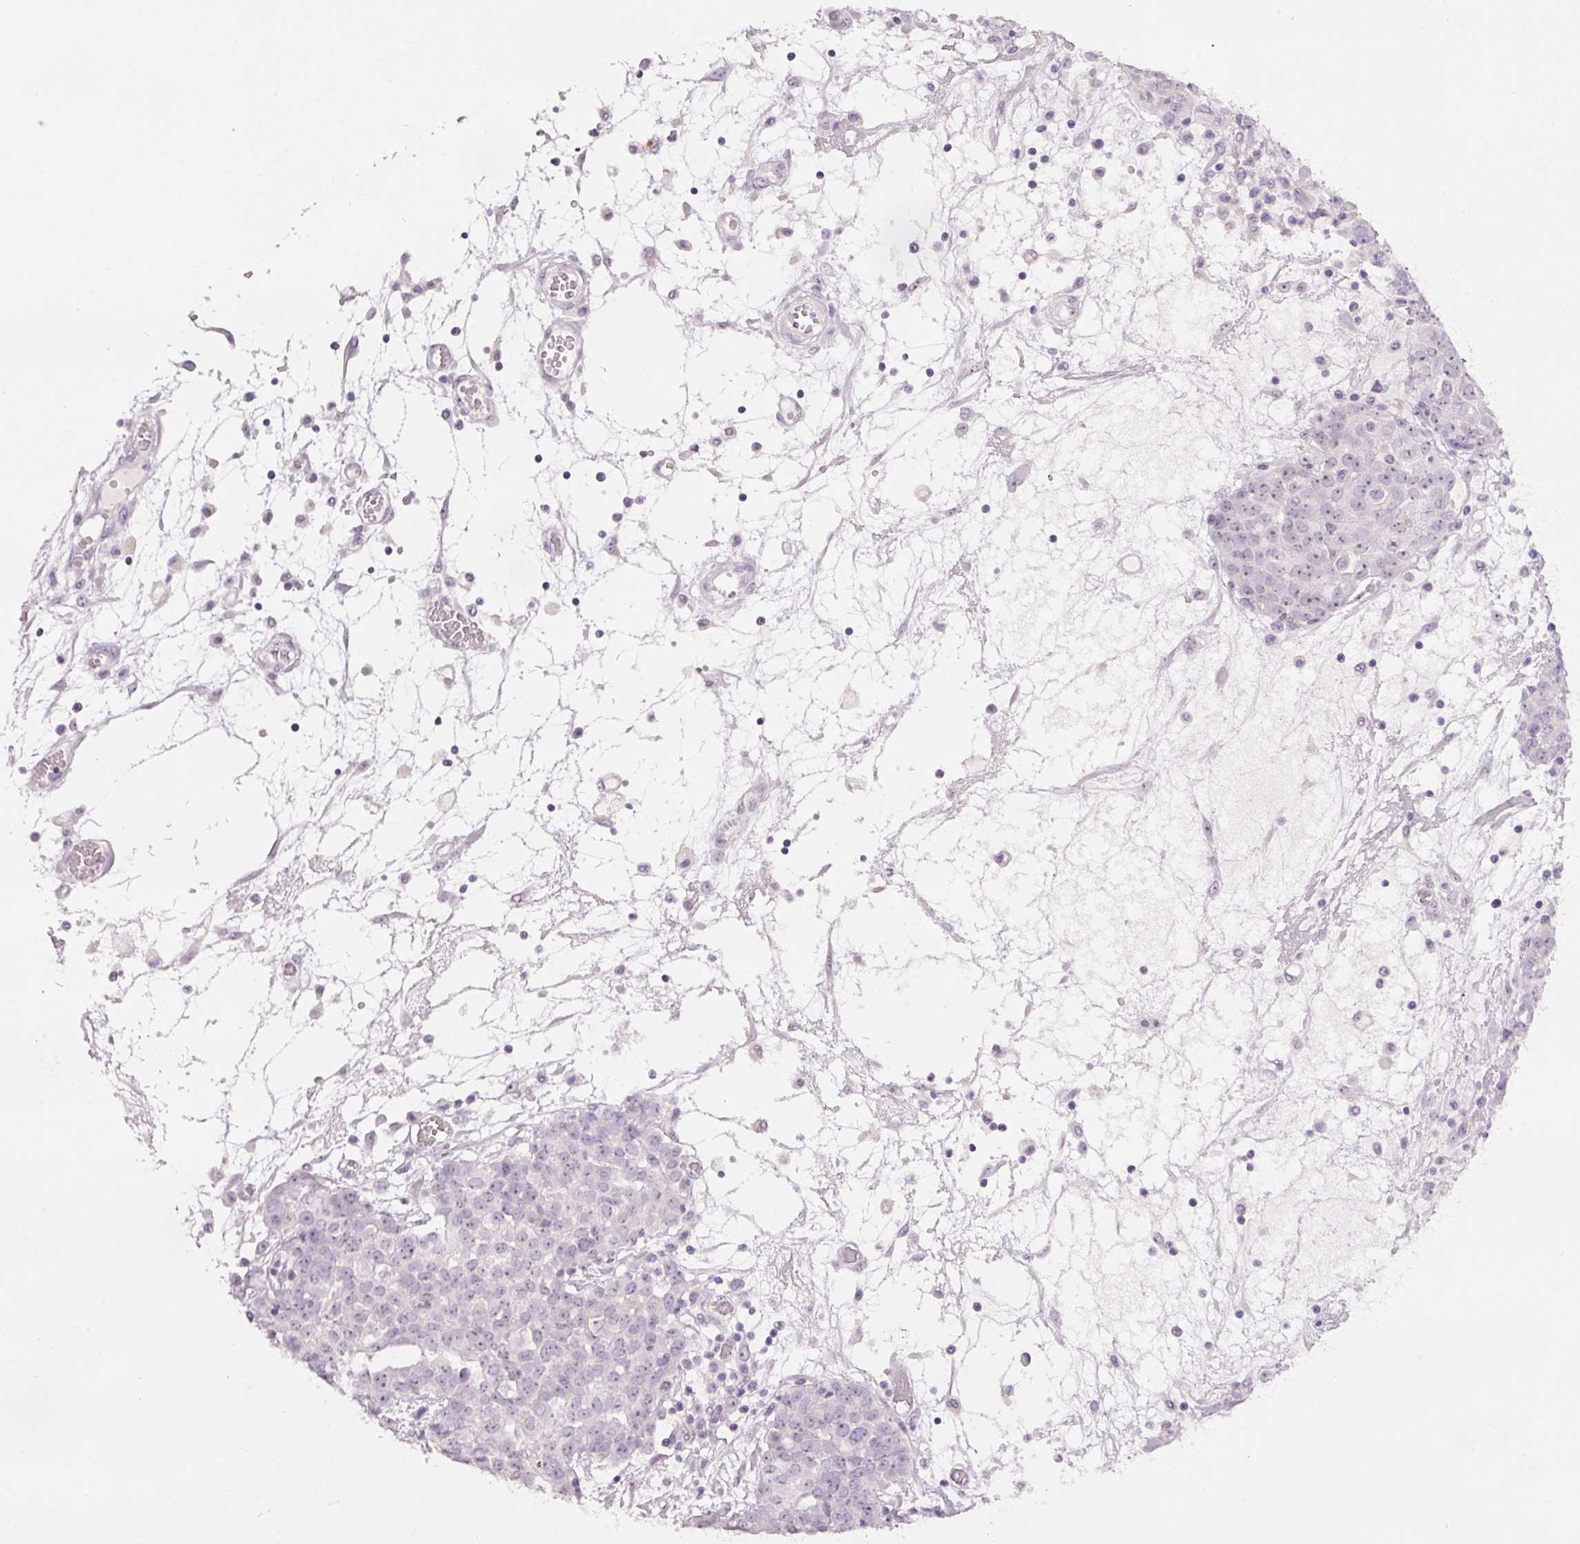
{"staining": {"intensity": "weak", "quantity": ">75%", "location": "nuclear"}, "tissue": "ovarian cancer", "cell_type": "Tumor cells", "image_type": "cancer", "snomed": [{"axis": "morphology", "description": "Cystadenocarcinoma, serous, NOS"}, {"axis": "topography", "description": "Soft tissue"}, {"axis": "topography", "description": "Ovary"}], "caption": "Serous cystadenocarcinoma (ovarian) stained for a protein (brown) exhibits weak nuclear positive positivity in about >75% of tumor cells.", "gene": "GCG", "patient": {"sex": "female", "age": 57}}